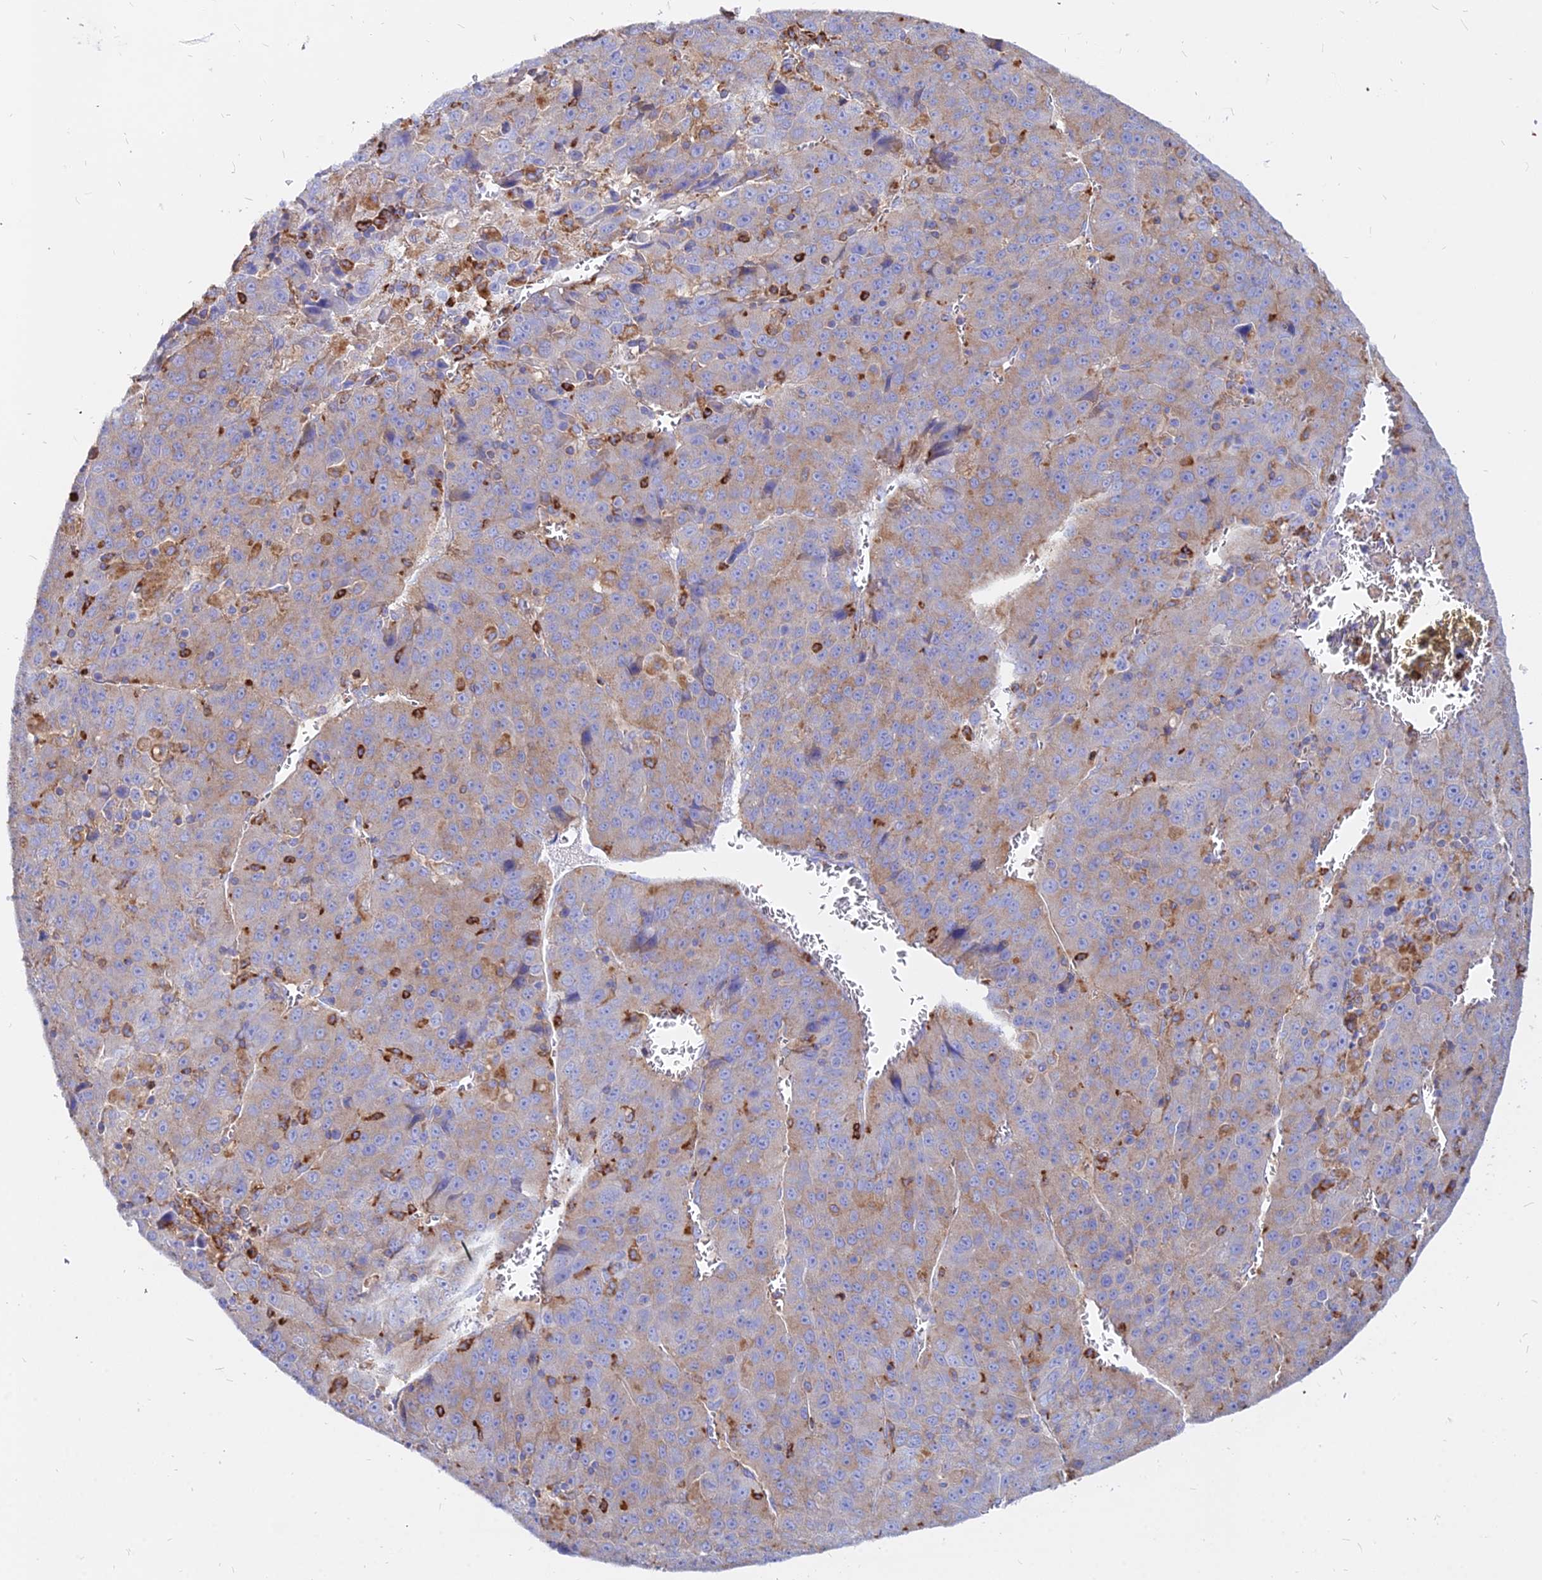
{"staining": {"intensity": "weak", "quantity": ">75%", "location": "cytoplasmic/membranous"}, "tissue": "liver cancer", "cell_type": "Tumor cells", "image_type": "cancer", "snomed": [{"axis": "morphology", "description": "Carcinoma, Hepatocellular, NOS"}, {"axis": "topography", "description": "Liver"}], "caption": "Immunohistochemistry staining of liver cancer, which demonstrates low levels of weak cytoplasmic/membranous staining in approximately >75% of tumor cells indicating weak cytoplasmic/membranous protein expression. The staining was performed using DAB (3,3'-diaminobenzidine) (brown) for protein detection and nuclei were counterstained in hematoxylin (blue).", "gene": "AGTRAP", "patient": {"sex": "female", "age": 53}}